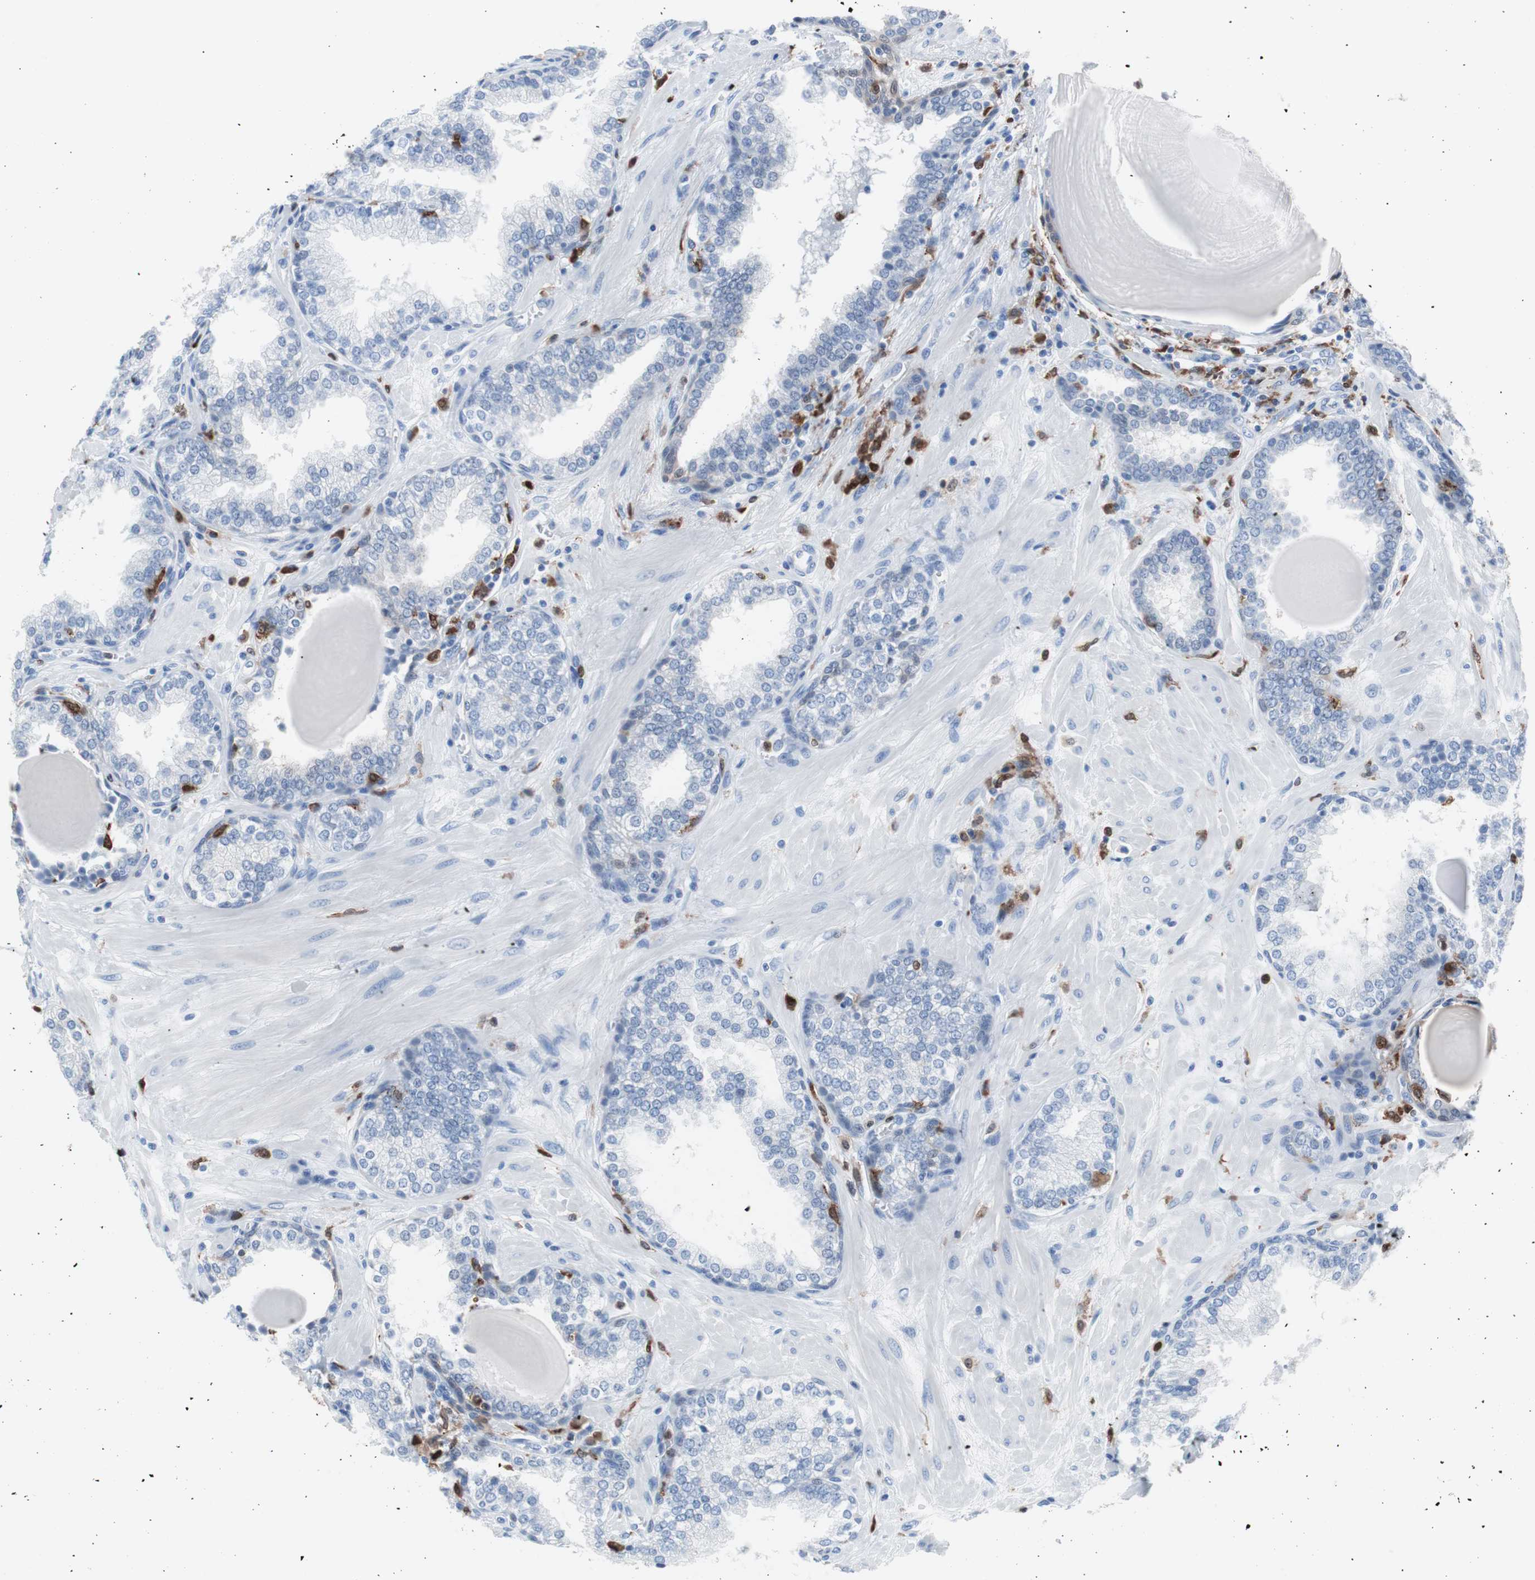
{"staining": {"intensity": "negative", "quantity": "none", "location": "none"}, "tissue": "prostate", "cell_type": "Glandular cells", "image_type": "normal", "snomed": [{"axis": "morphology", "description": "Normal tissue, NOS"}, {"axis": "topography", "description": "Prostate"}], "caption": "This is an IHC photomicrograph of benign prostate. There is no expression in glandular cells.", "gene": "SYK", "patient": {"sex": "male", "age": 51}}